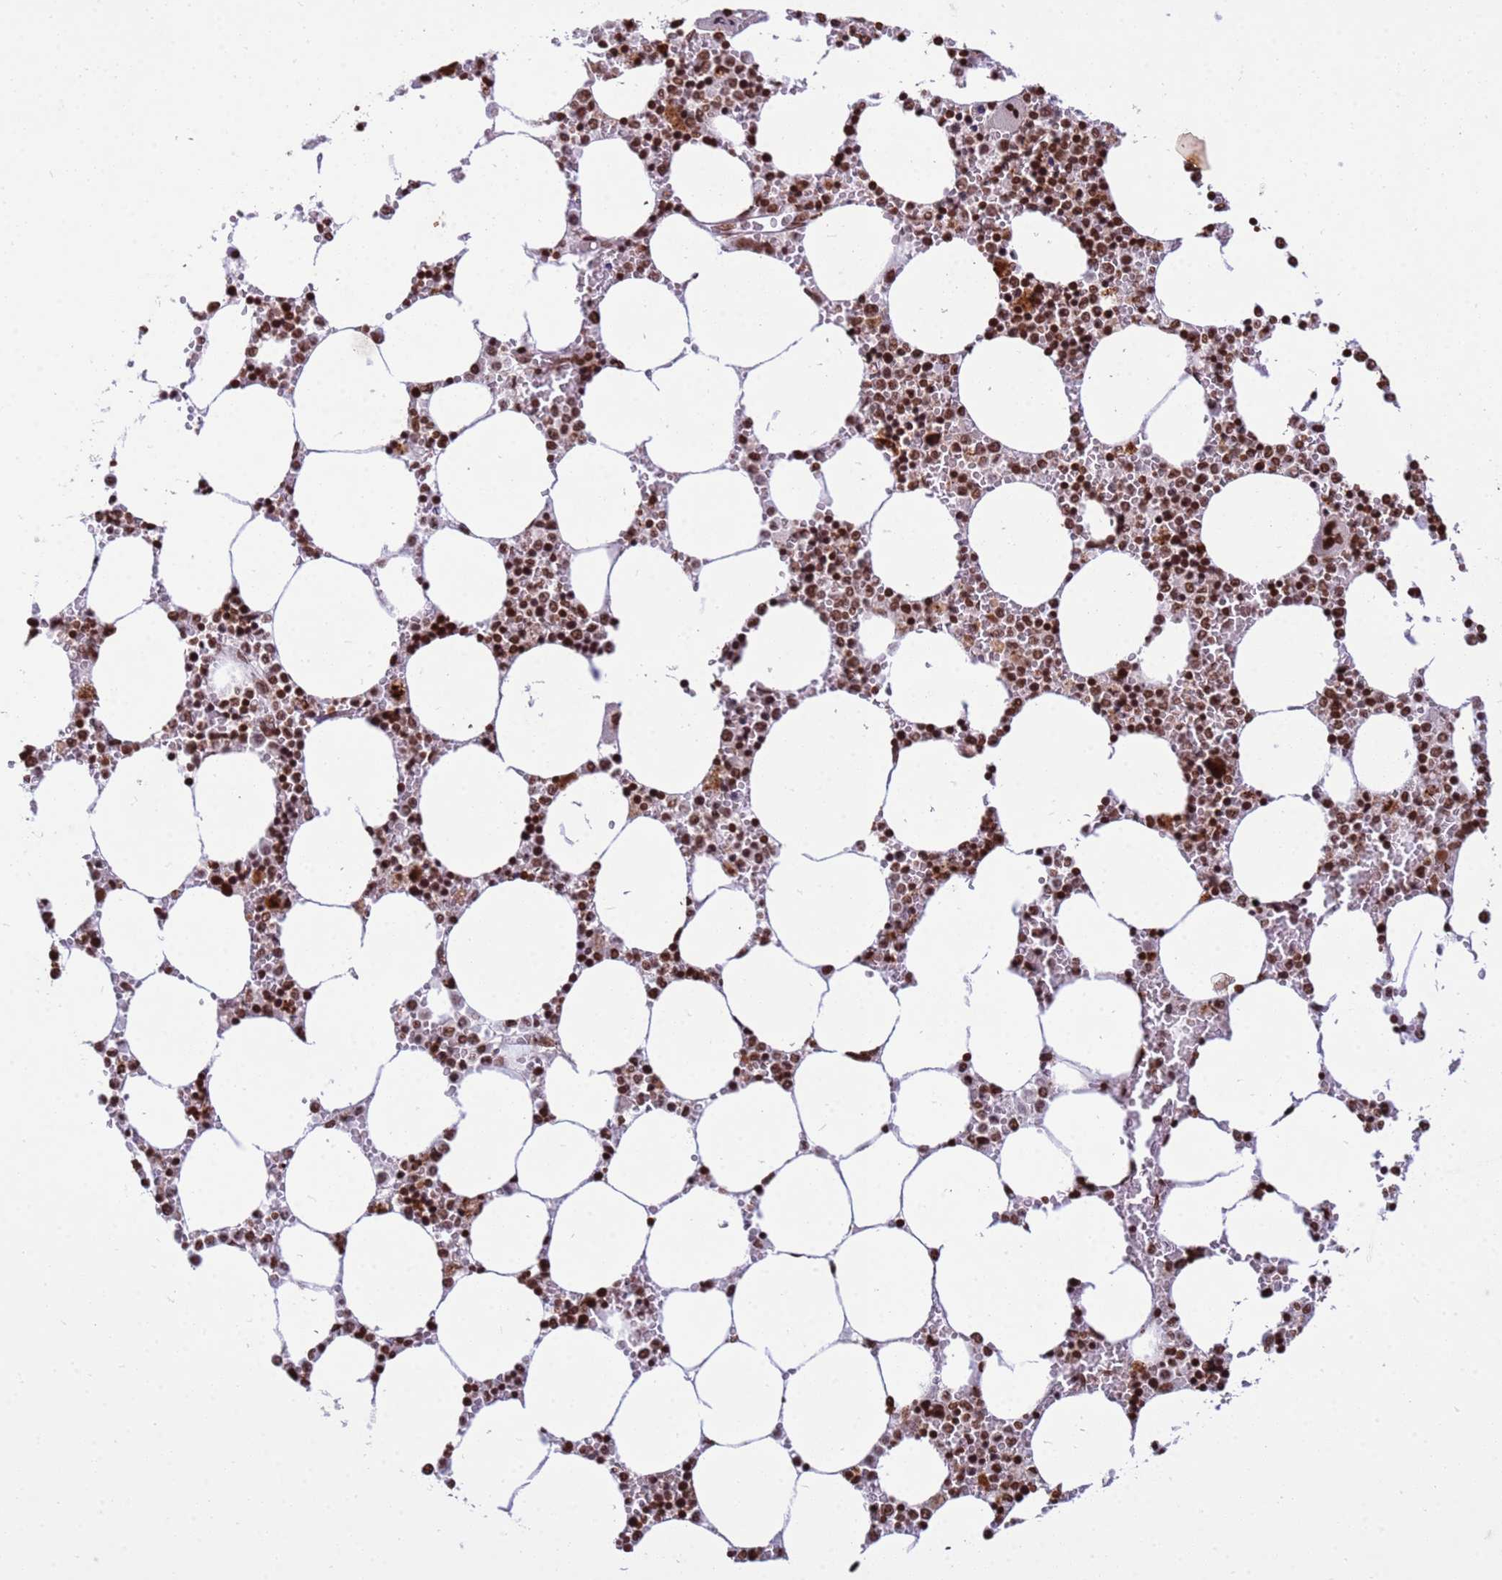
{"staining": {"intensity": "strong", "quantity": ">75%", "location": "nuclear"}, "tissue": "bone marrow", "cell_type": "Hematopoietic cells", "image_type": "normal", "snomed": [{"axis": "morphology", "description": "Normal tissue, NOS"}, {"axis": "topography", "description": "Bone marrow"}], "caption": "A high amount of strong nuclear staining is appreciated in about >75% of hematopoietic cells in benign bone marrow.", "gene": "H3", "patient": {"sex": "female", "age": 64}}